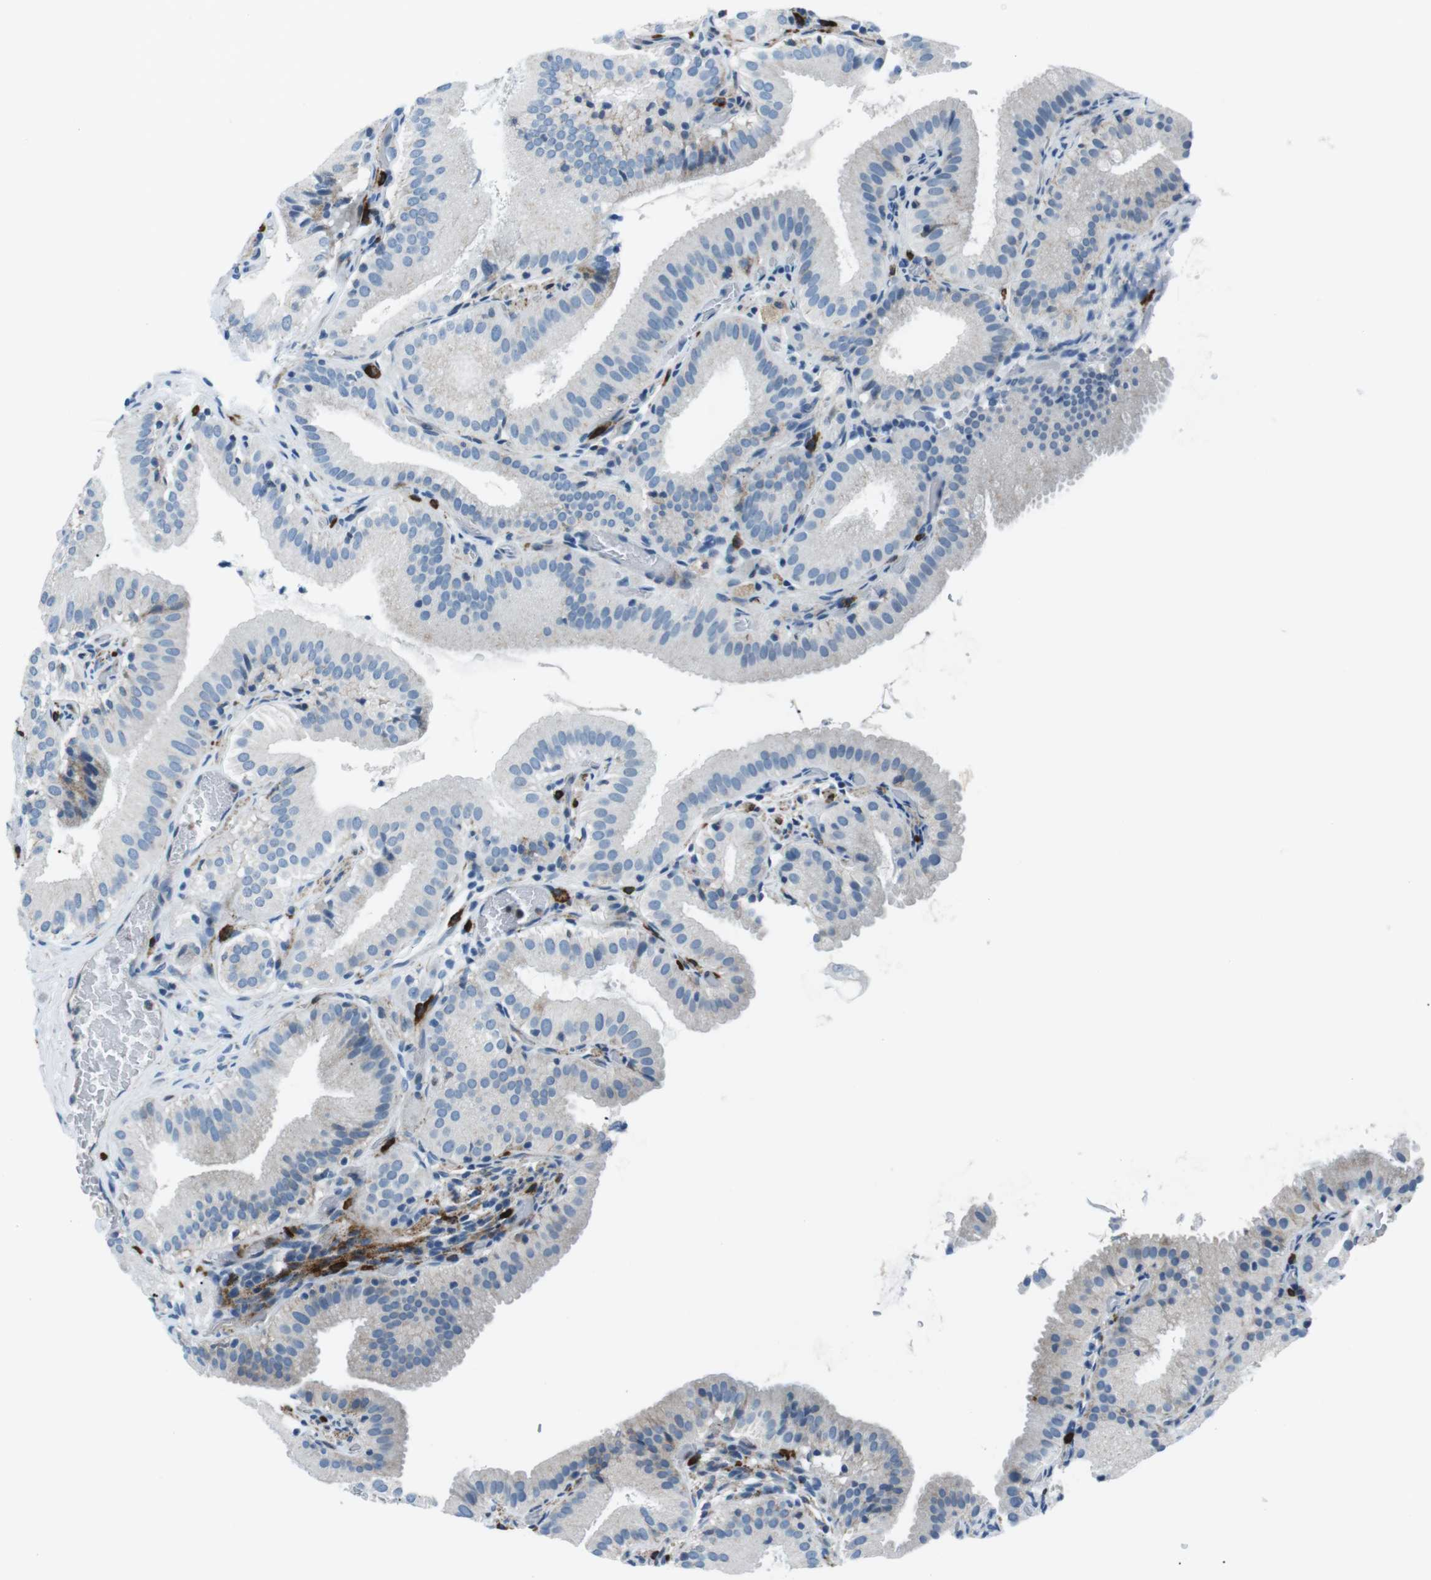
{"staining": {"intensity": "negative", "quantity": "none", "location": "none"}, "tissue": "gallbladder", "cell_type": "Glandular cells", "image_type": "normal", "snomed": [{"axis": "morphology", "description": "Normal tissue, NOS"}, {"axis": "topography", "description": "Gallbladder"}], "caption": "This is a histopathology image of IHC staining of unremarkable gallbladder, which shows no positivity in glandular cells.", "gene": "CSF2RA", "patient": {"sex": "male", "age": 54}}